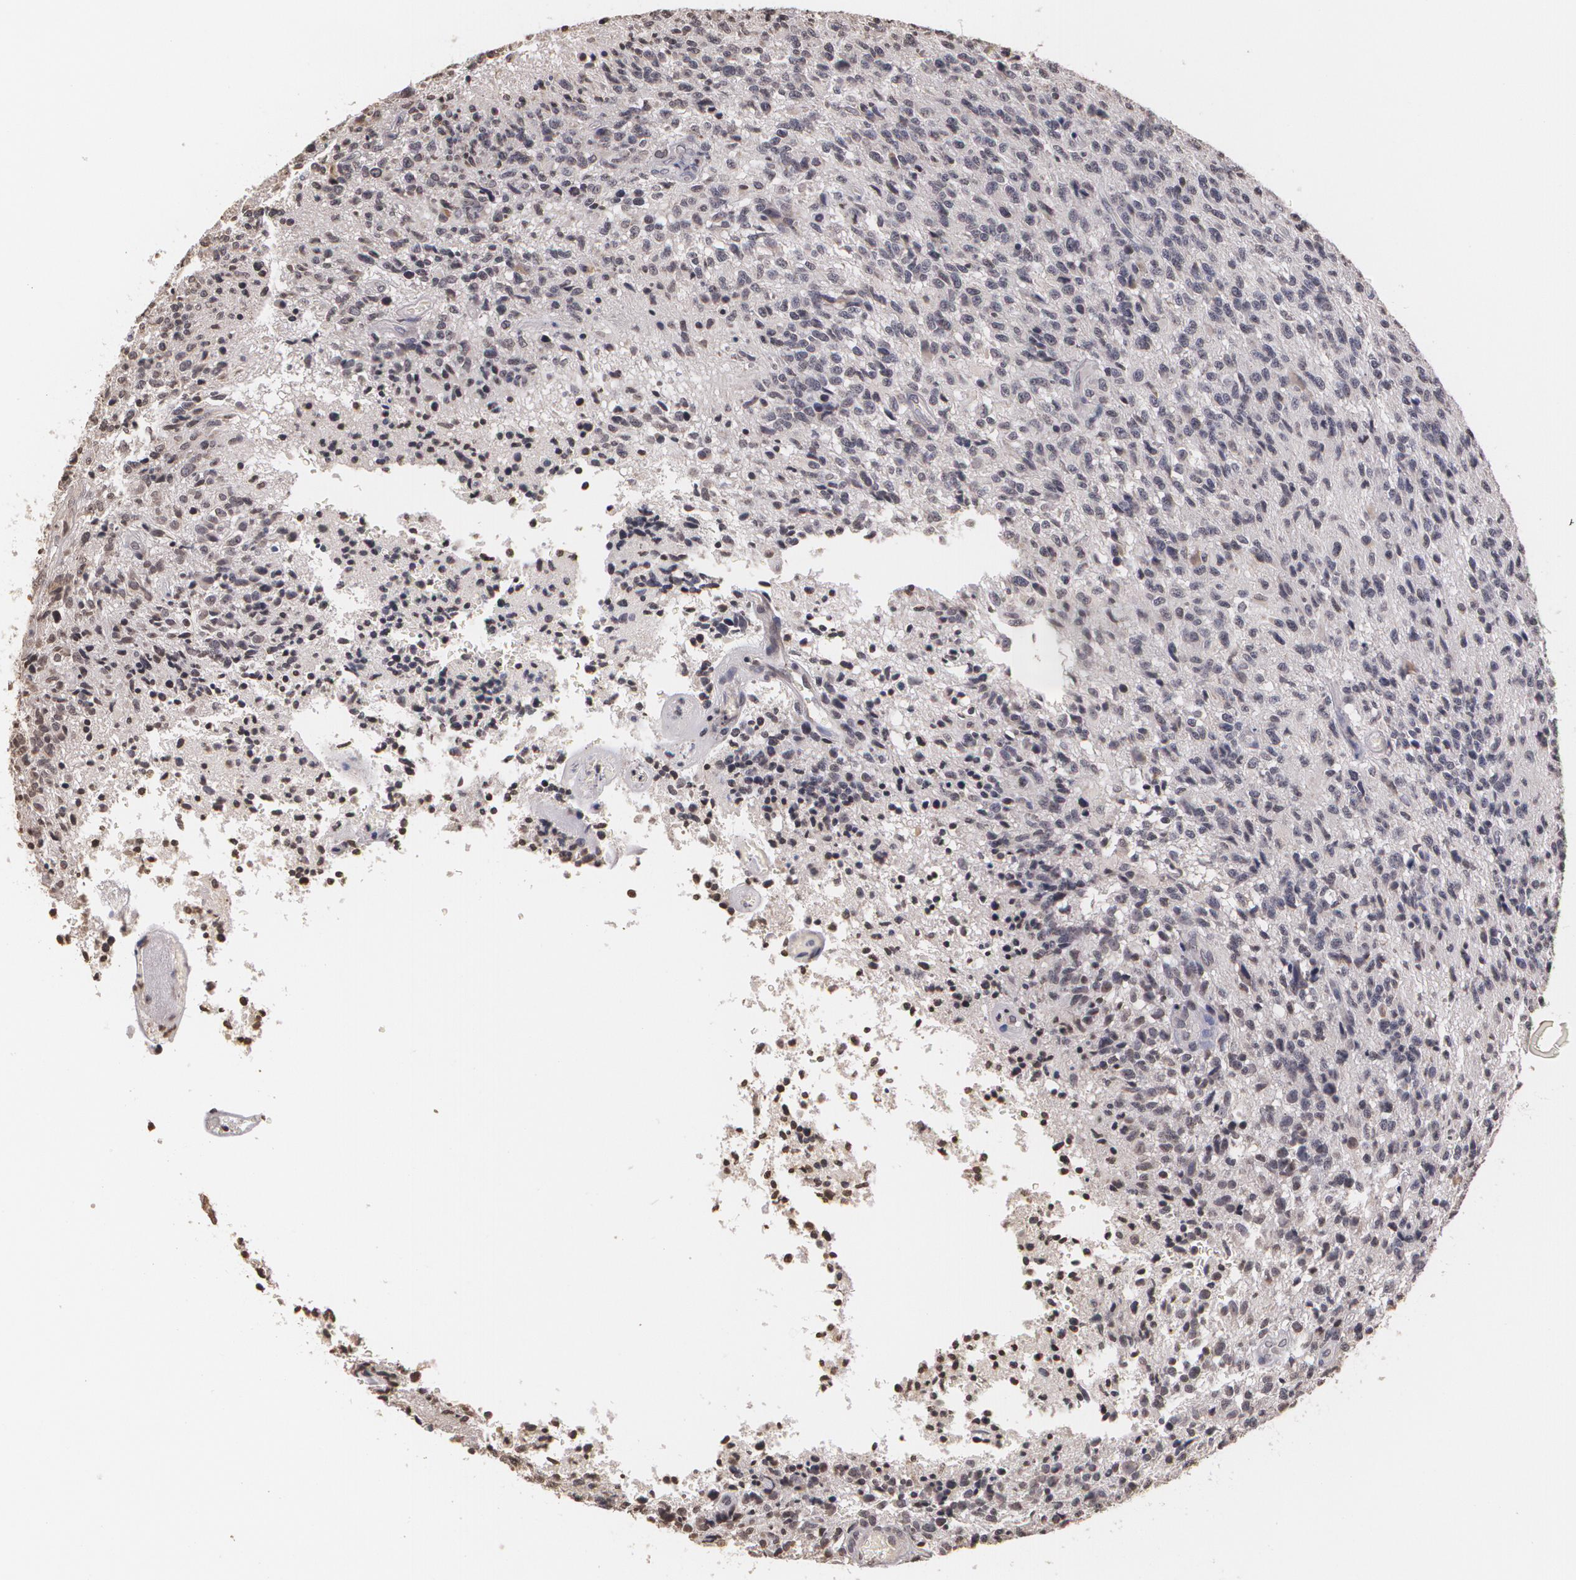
{"staining": {"intensity": "negative", "quantity": "none", "location": "none"}, "tissue": "glioma", "cell_type": "Tumor cells", "image_type": "cancer", "snomed": [{"axis": "morphology", "description": "Glioma, malignant, High grade"}, {"axis": "topography", "description": "Brain"}], "caption": "A high-resolution histopathology image shows IHC staining of high-grade glioma (malignant), which shows no significant positivity in tumor cells. (Stains: DAB immunohistochemistry (IHC) with hematoxylin counter stain, Microscopy: brightfield microscopy at high magnification).", "gene": "THRB", "patient": {"sex": "male", "age": 36}}